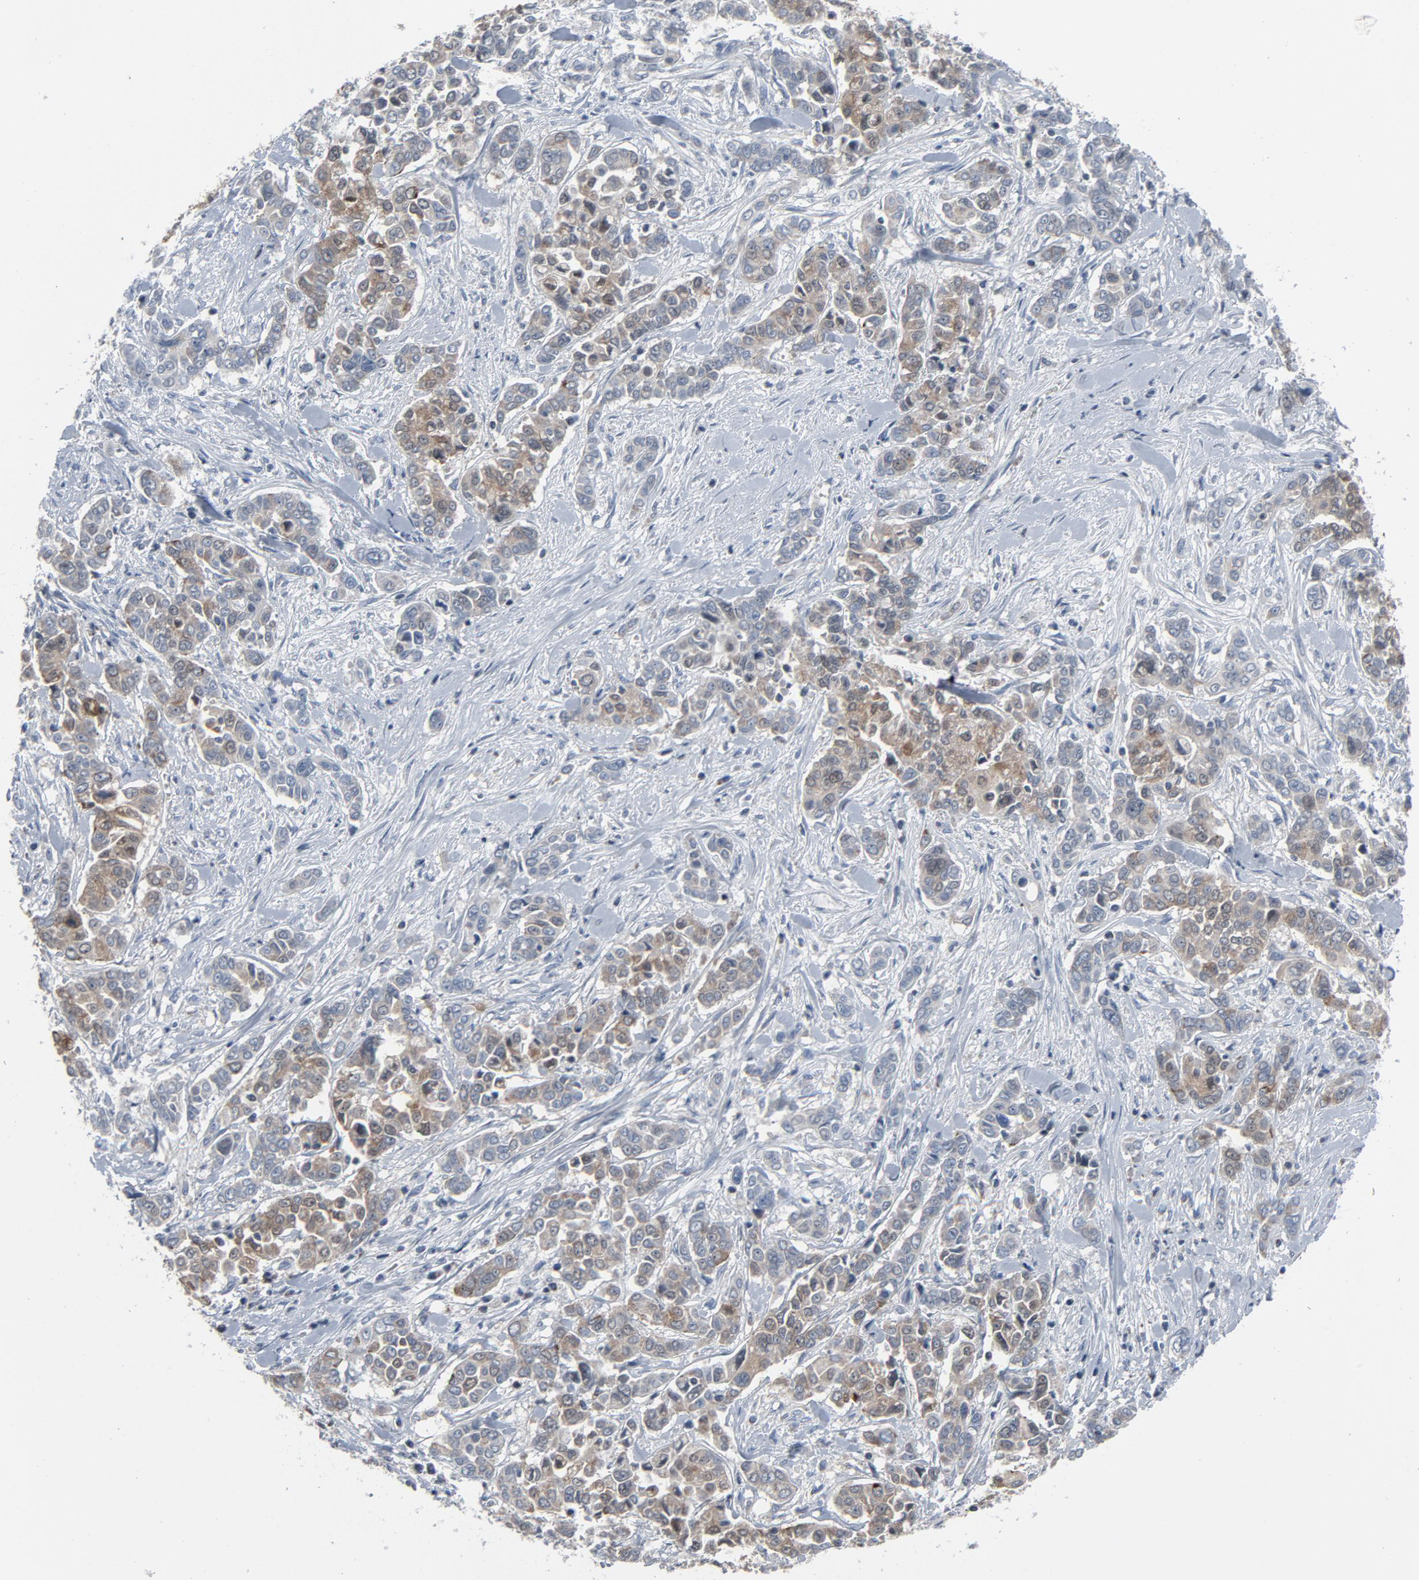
{"staining": {"intensity": "weak", "quantity": "25%-75%", "location": "cytoplasmic/membranous,nuclear"}, "tissue": "pancreatic cancer", "cell_type": "Tumor cells", "image_type": "cancer", "snomed": [{"axis": "morphology", "description": "Adenocarcinoma, NOS"}, {"axis": "topography", "description": "Pancreas"}], "caption": "An image showing weak cytoplasmic/membranous and nuclear staining in approximately 25%-75% of tumor cells in adenocarcinoma (pancreatic), as visualized by brown immunohistochemical staining.", "gene": "GPX2", "patient": {"sex": "female", "age": 52}}